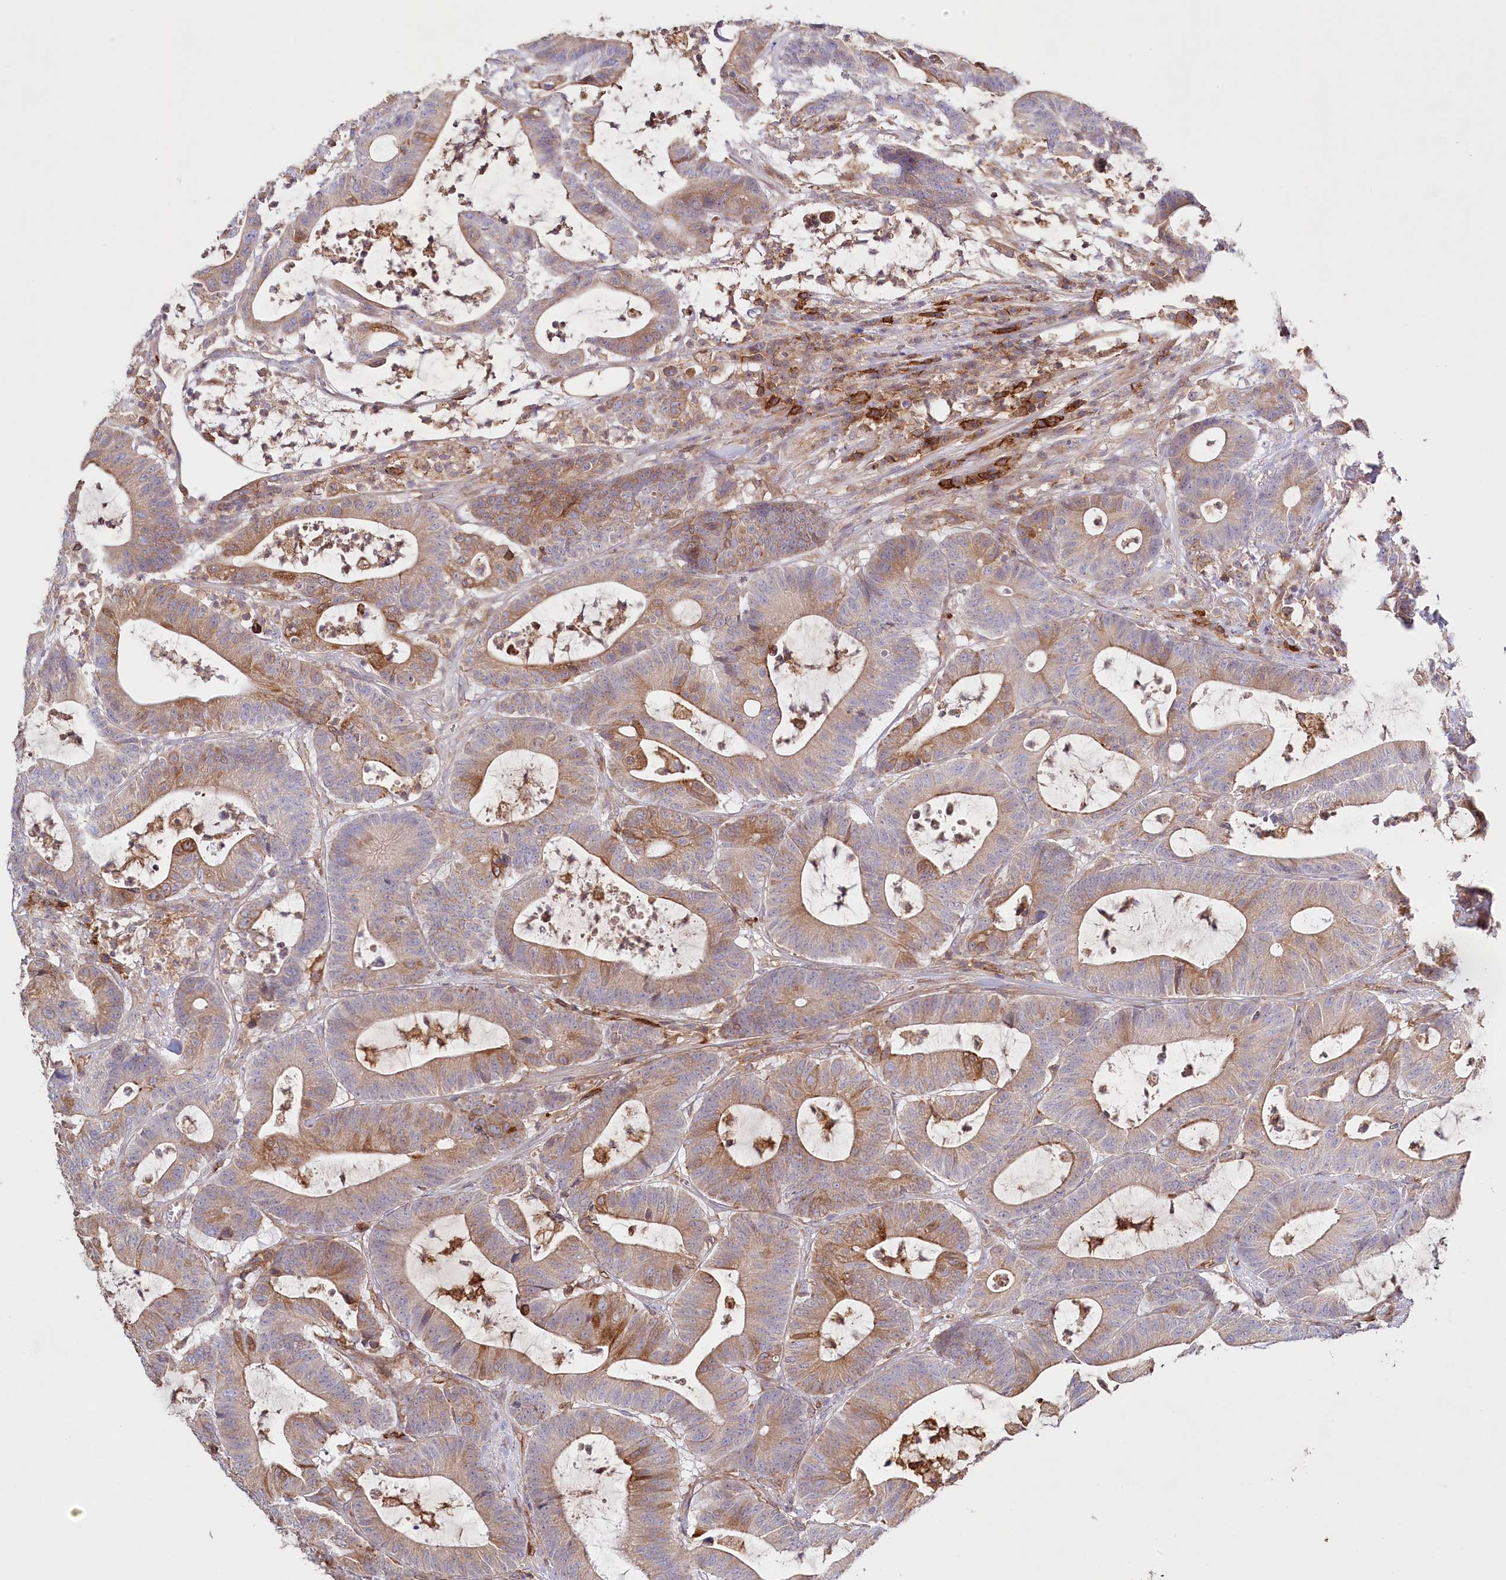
{"staining": {"intensity": "moderate", "quantity": ">75%", "location": "cytoplasmic/membranous"}, "tissue": "colorectal cancer", "cell_type": "Tumor cells", "image_type": "cancer", "snomed": [{"axis": "morphology", "description": "Adenocarcinoma, NOS"}, {"axis": "topography", "description": "Colon"}], "caption": "Colorectal adenocarcinoma stained for a protein shows moderate cytoplasmic/membranous positivity in tumor cells. Using DAB (3,3'-diaminobenzidine) (brown) and hematoxylin (blue) stains, captured at high magnification using brightfield microscopy.", "gene": "RBP5", "patient": {"sex": "female", "age": 84}}